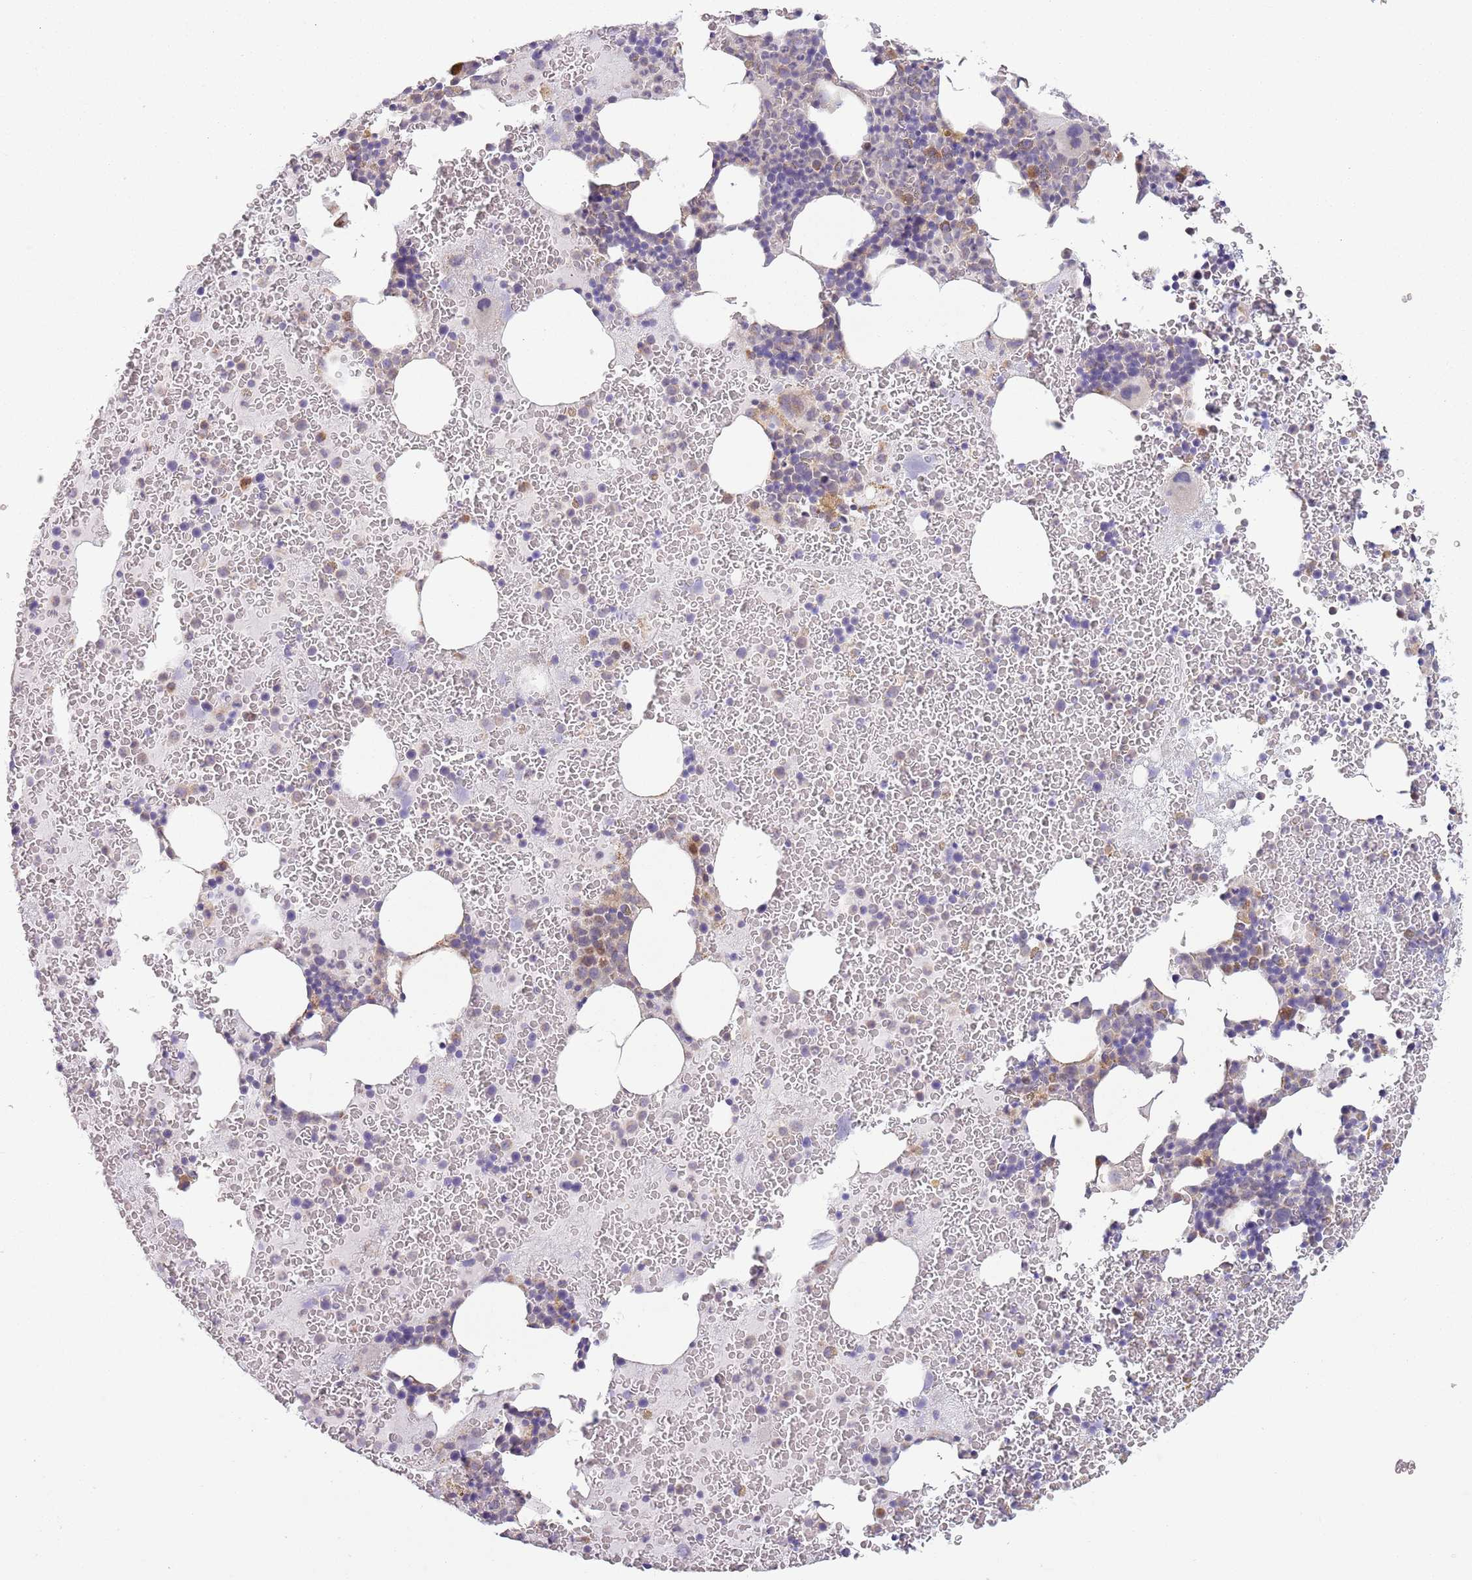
{"staining": {"intensity": "moderate", "quantity": "<25%", "location": "cytoplasmic/membranous"}, "tissue": "bone marrow", "cell_type": "Hematopoietic cells", "image_type": "normal", "snomed": [{"axis": "morphology", "description": "Normal tissue, NOS"}, {"axis": "topography", "description": "Bone marrow"}], "caption": "A low amount of moderate cytoplasmic/membranous expression is seen in approximately <25% of hematopoietic cells in unremarkable bone marrow.", "gene": "COQ5", "patient": {"sex": "male", "age": 26}}